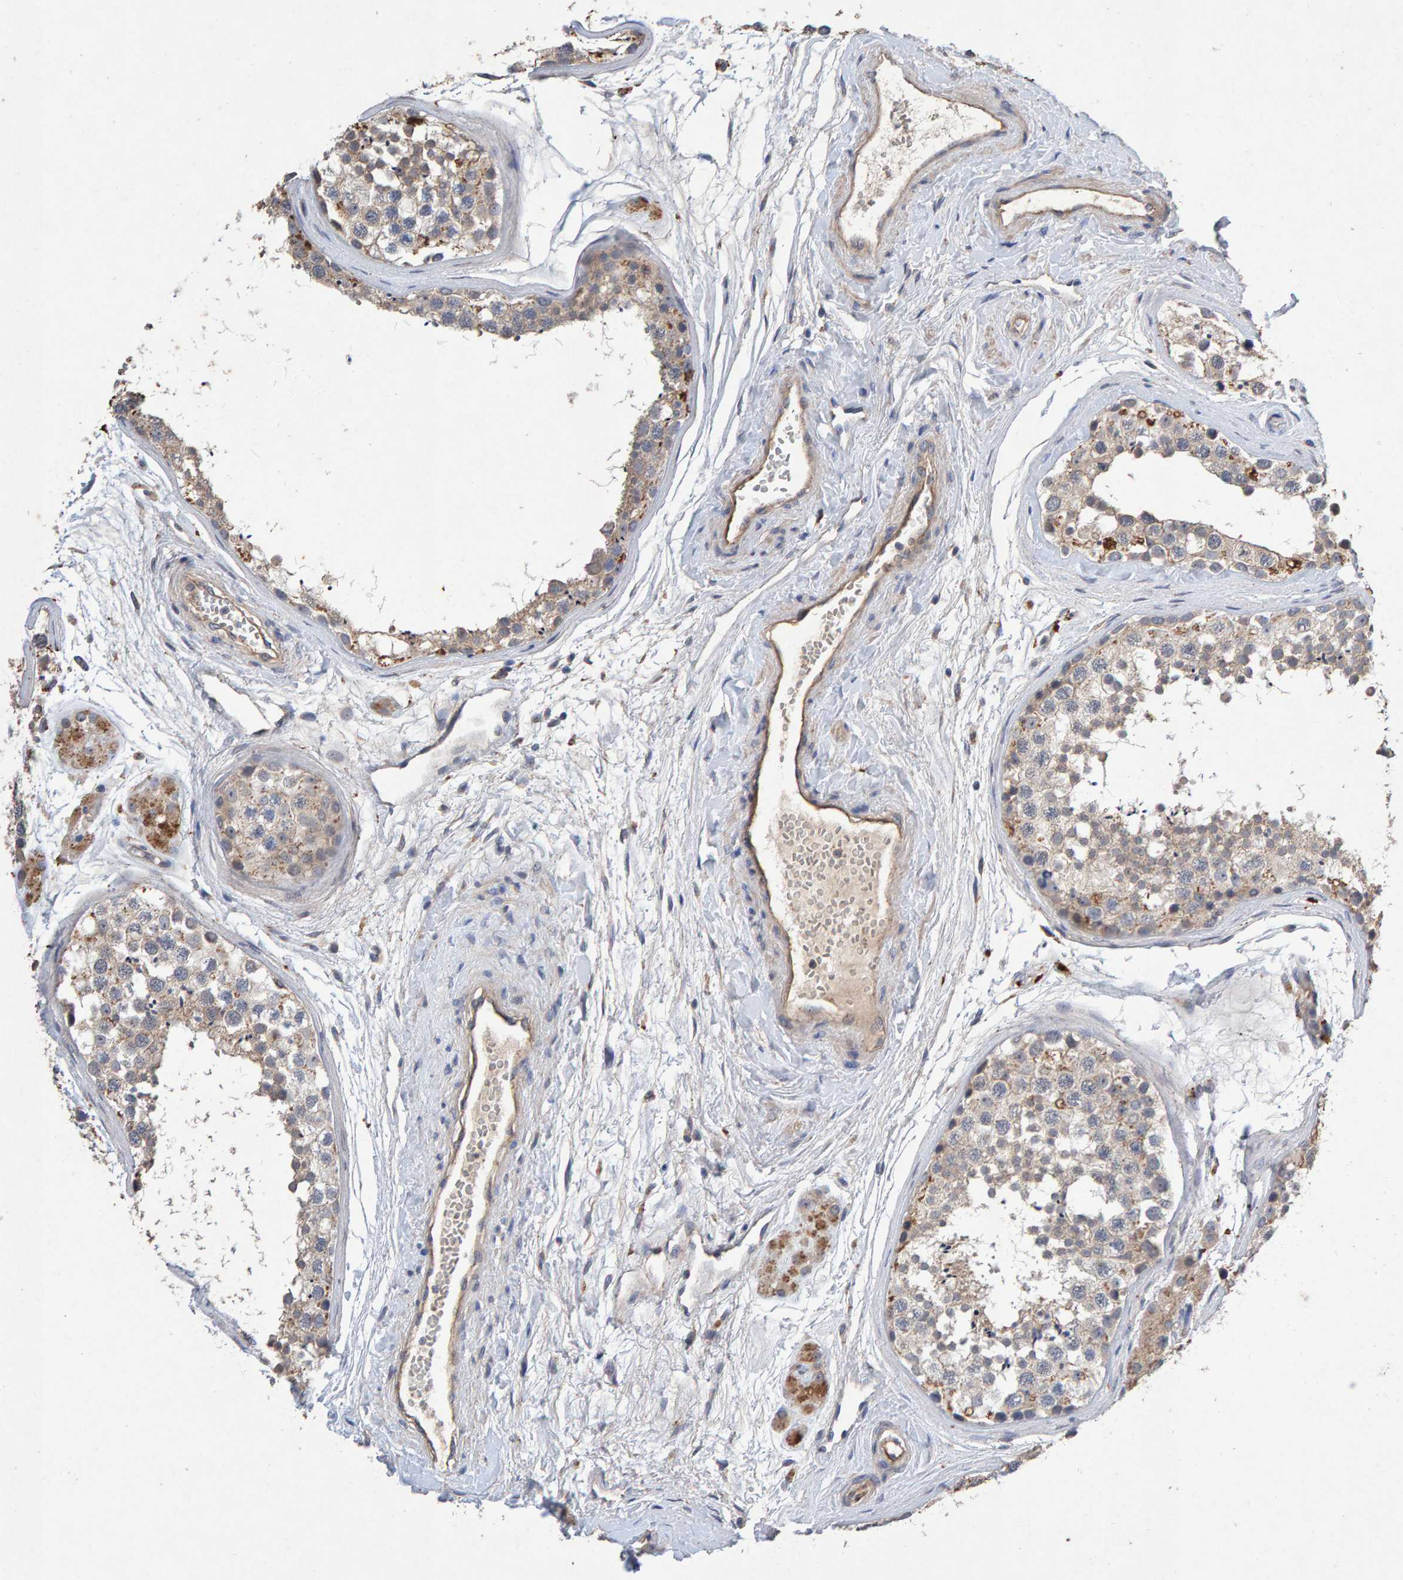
{"staining": {"intensity": "moderate", "quantity": "<25%", "location": "cytoplasmic/membranous"}, "tissue": "testis", "cell_type": "Cells in seminiferous ducts", "image_type": "normal", "snomed": [{"axis": "morphology", "description": "Normal tissue, NOS"}, {"axis": "topography", "description": "Testis"}], "caption": "Cells in seminiferous ducts show moderate cytoplasmic/membranous staining in about <25% of cells in normal testis. The staining was performed using DAB to visualize the protein expression in brown, while the nuclei were stained in blue with hematoxylin (Magnification: 20x).", "gene": "EFR3A", "patient": {"sex": "male", "age": 56}}